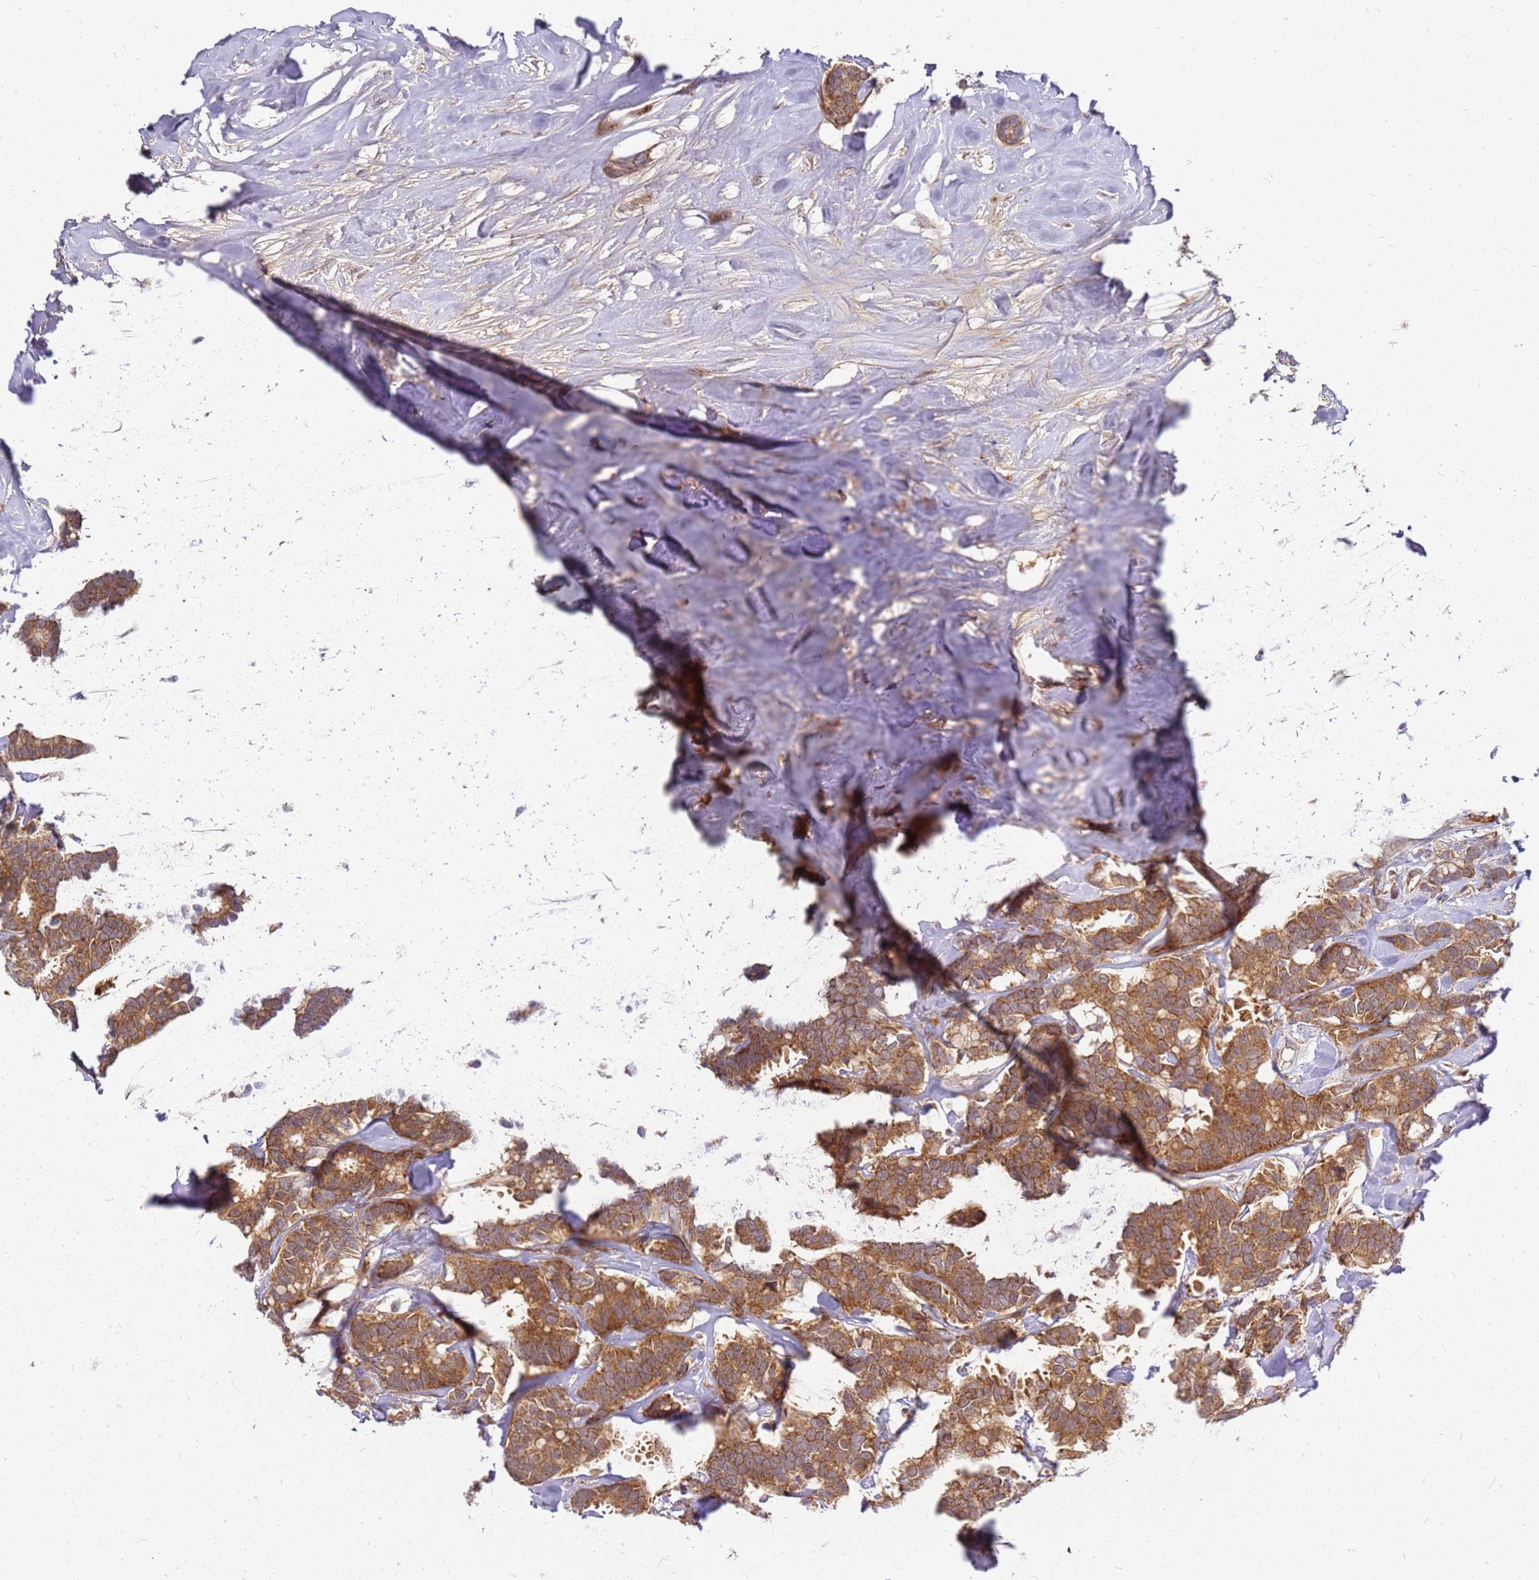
{"staining": {"intensity": "moderate", "quantity": ">75%", "location": "cytoplasmic/membranous"}, "tissue": "breast cancer", "cell_type": "Tumor cells", "image_type": "cancer", "snomed": [{"axis": "morphology", "description": "Duct carcinoma"}, {"axis": "topography", "description": "Breast"}], "caption": "A photomicrograph of breast cancer (invasive ductal carcinoma) stained for a protein displays moderate cytoplasmic/membranous brown staining in tumor cells.", "gene": "CCDC159", "patient": {"sex": "female", "age": 87}}